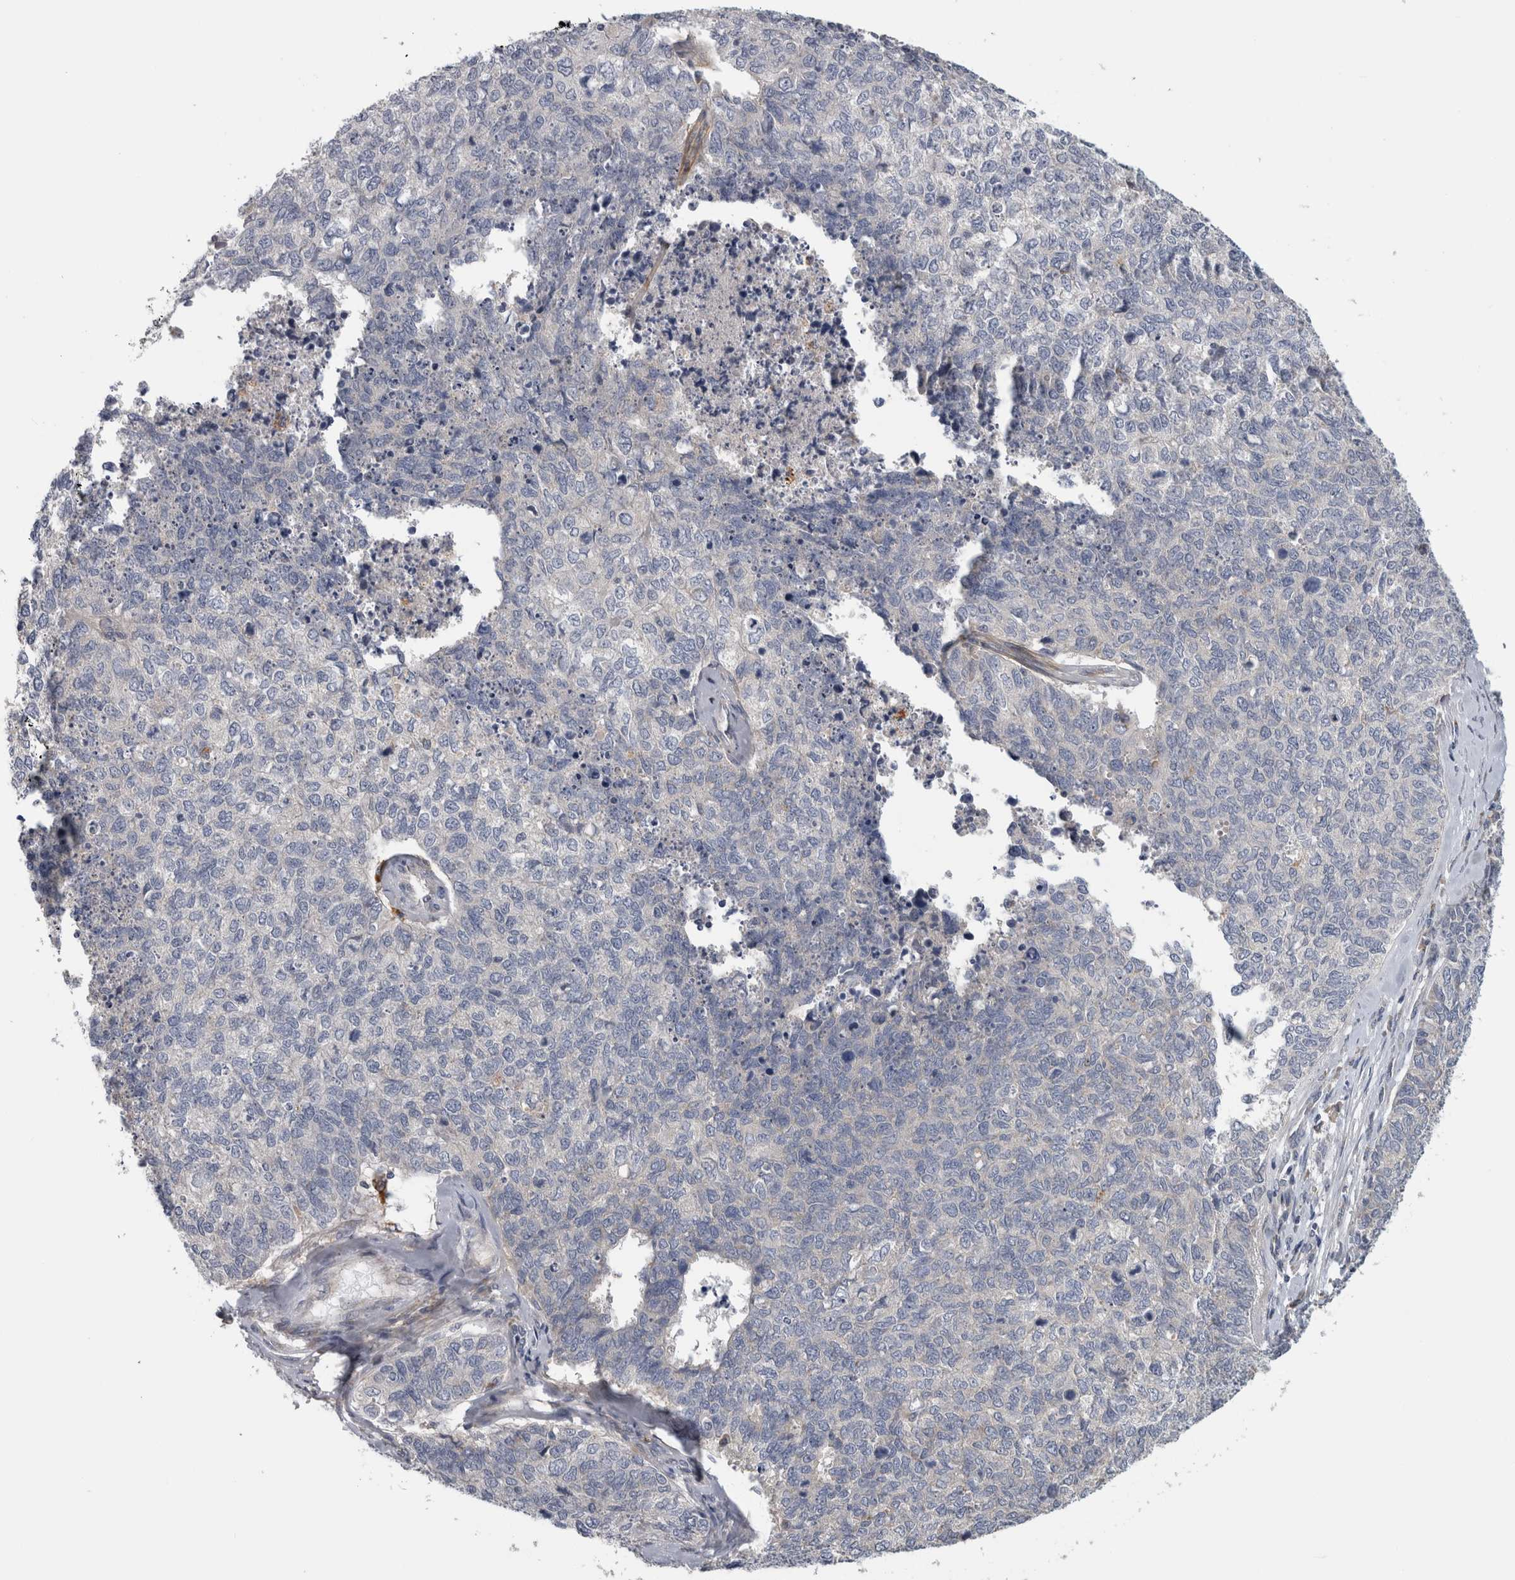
{"staining": {"intensity": "negative", "quantity": "none", "location": "none"}, "tissue": "cervical cancer", "cell_type": "Tumor cells", "image_type": "cancer", "snomed": [{"axis": "morphology", "description": "Squamous cell carcinoma, NOS"}, {"axis": "topography", "description": "Cervix"}], "caption": "An image of squamous cell carcinoma (cervical) stained for a protein exhibits no brown staining in tumor cells. (IHC, brightfield microscopy, high magnification).", "gene": "ATXN2", "patient": {"sex": "female", "age": 63}}